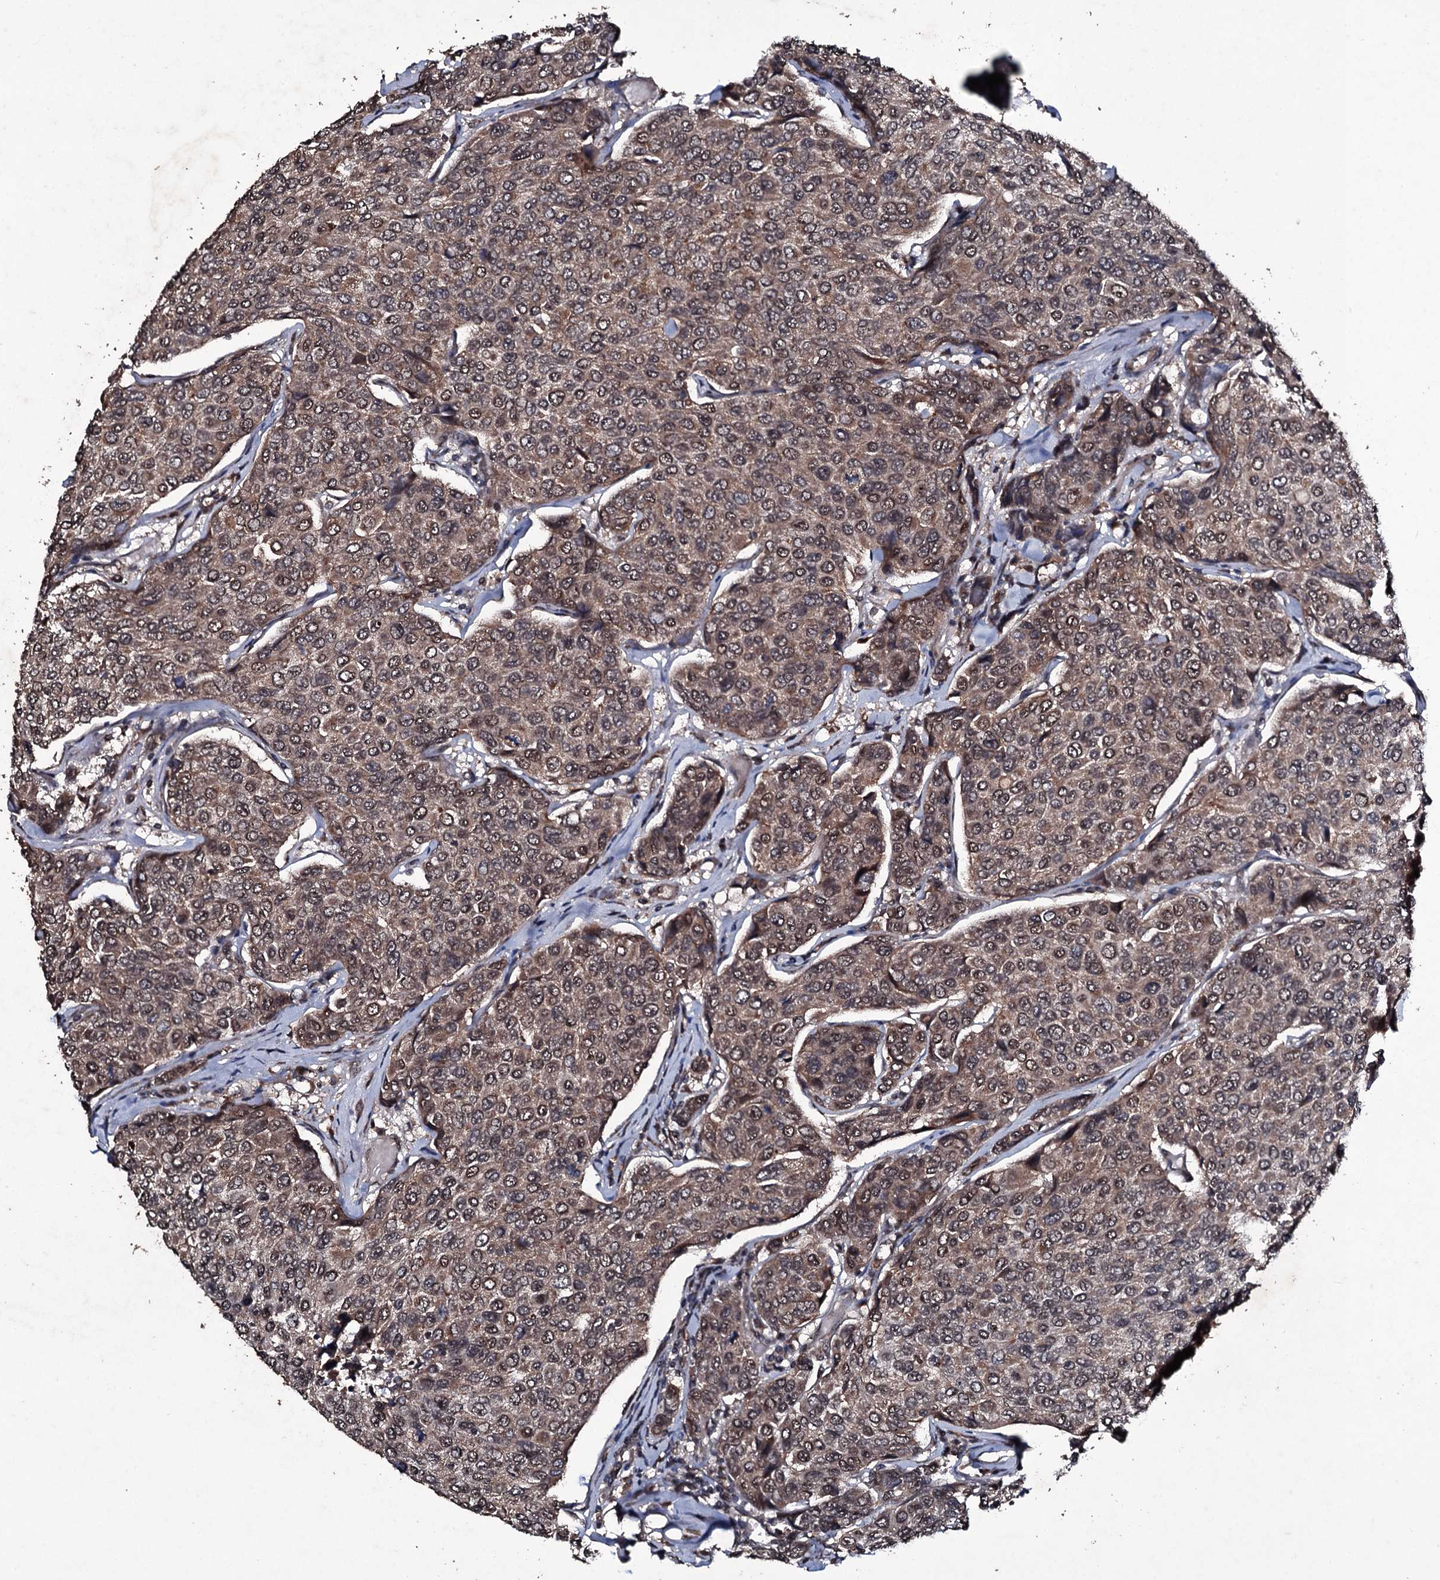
{"staining": {"intensity": "moderate", "quantity": ">75%", "location": "cytoplasmic/membranous,nuclear"}, "tissue": "breast cancer", "cell_type": "Tumor cells", "image_type": "cancer", "snomed": [{"axis": "morphology", "description": "Duct carcinoma"}, {"axis": "topography", "description": "Breast"}], "caption": "A brown stain highlights moderate cytoplasmic/membranous and nuclear staining of a protein in human infiltrating ductal carcinoma (breast) tumor cells. Ihc stains the protein of interest in brown and the nuclei are stained blue.", "gene": "MRPS31", "patient": {"sex": "female", "age": 55}}